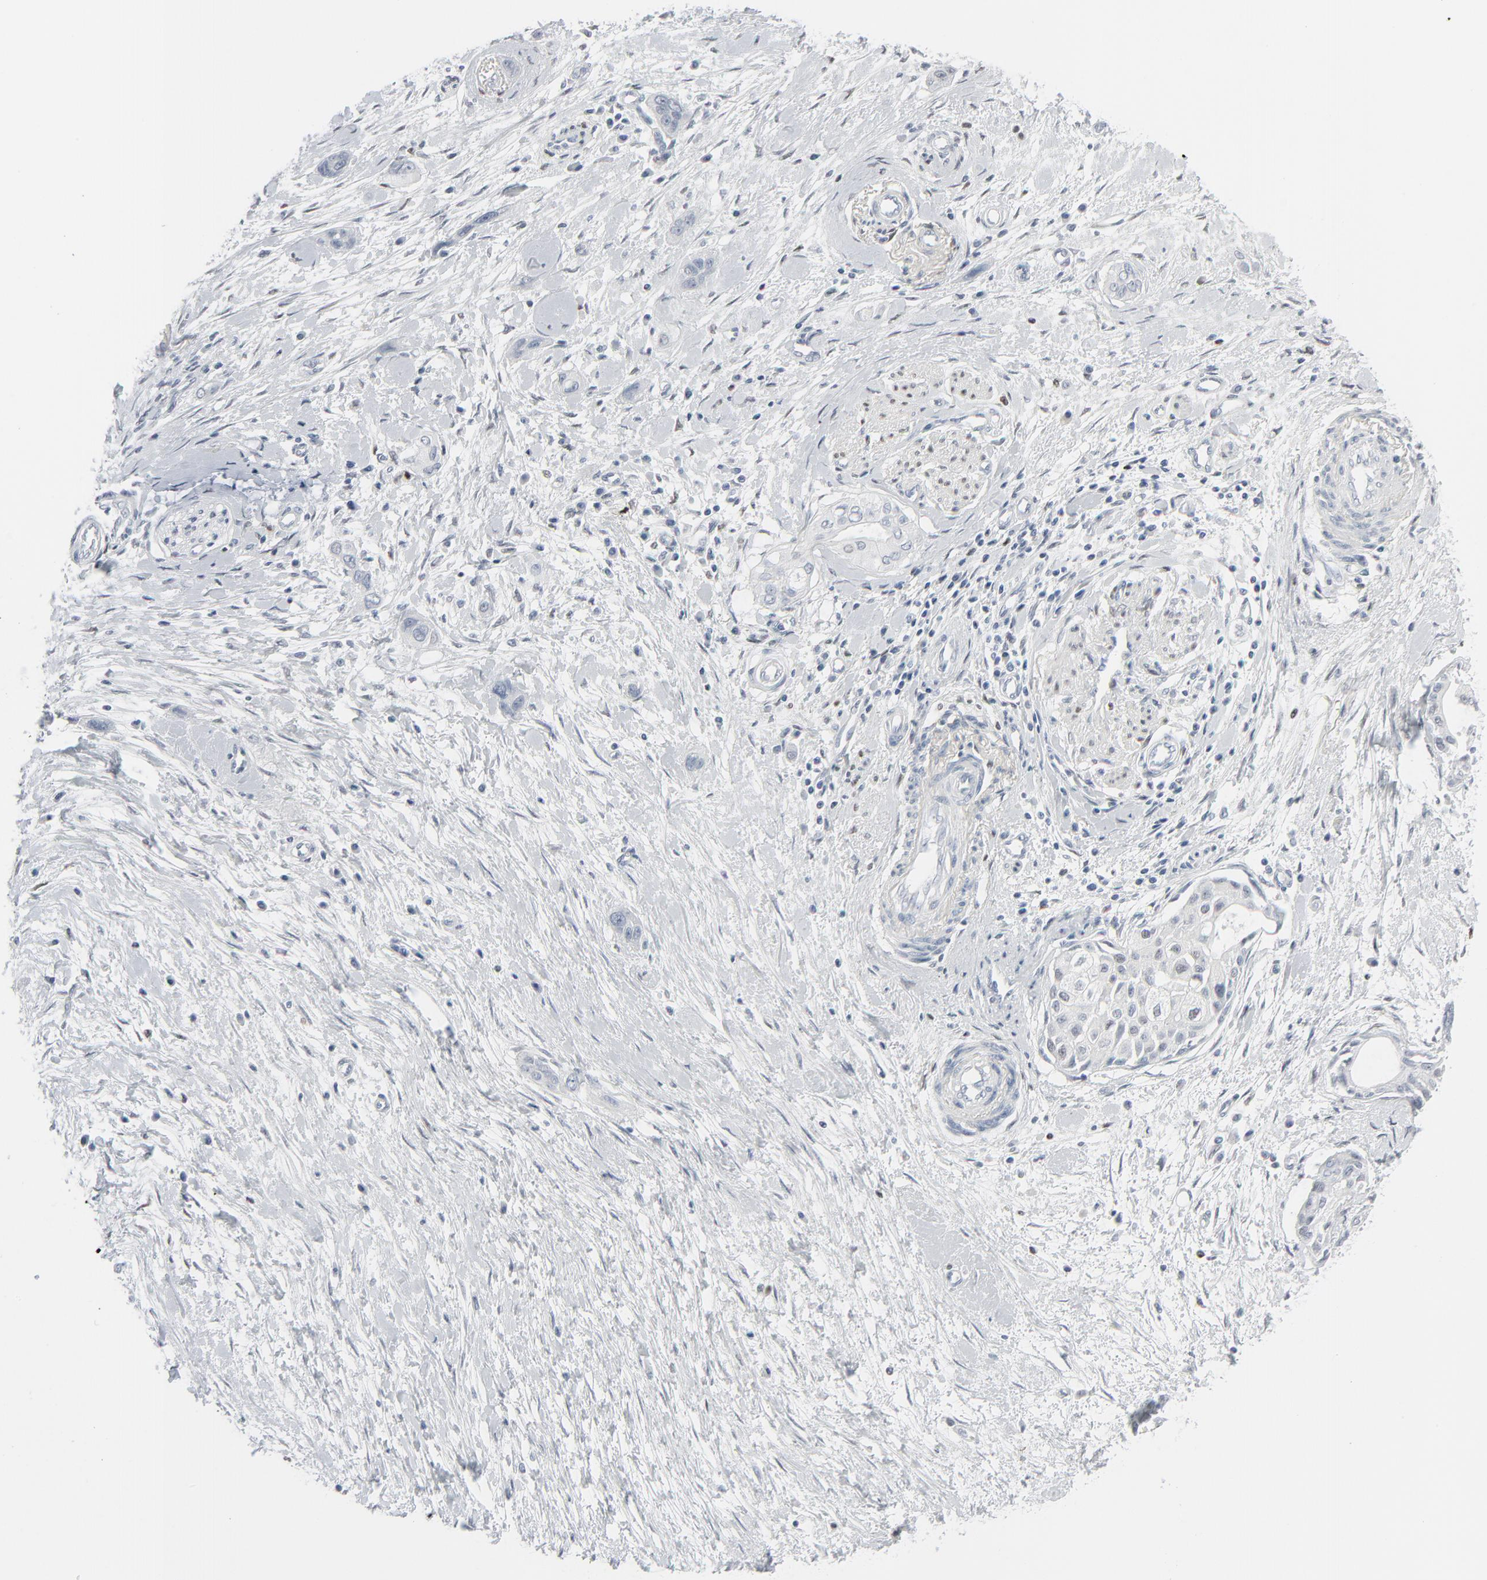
{"staining": {"intensity": "negative", "quantity": "none", "location": "none"}, "tissue": "pancreatic cancer", "cell_type": "Tumor cells", "image_type": "cancer", "snomed": [{"axis": "morphology", "description": "Adenocarcinoma, NOS"}, {"axis": "topography", "description": "Pancreas"}], "caption": "This is an immunohistochemistry image of human pancreatic cancer. There is no staining in tumor cells.", "gene": "MITF", "patient": {"sex": "female", "age": 60}}